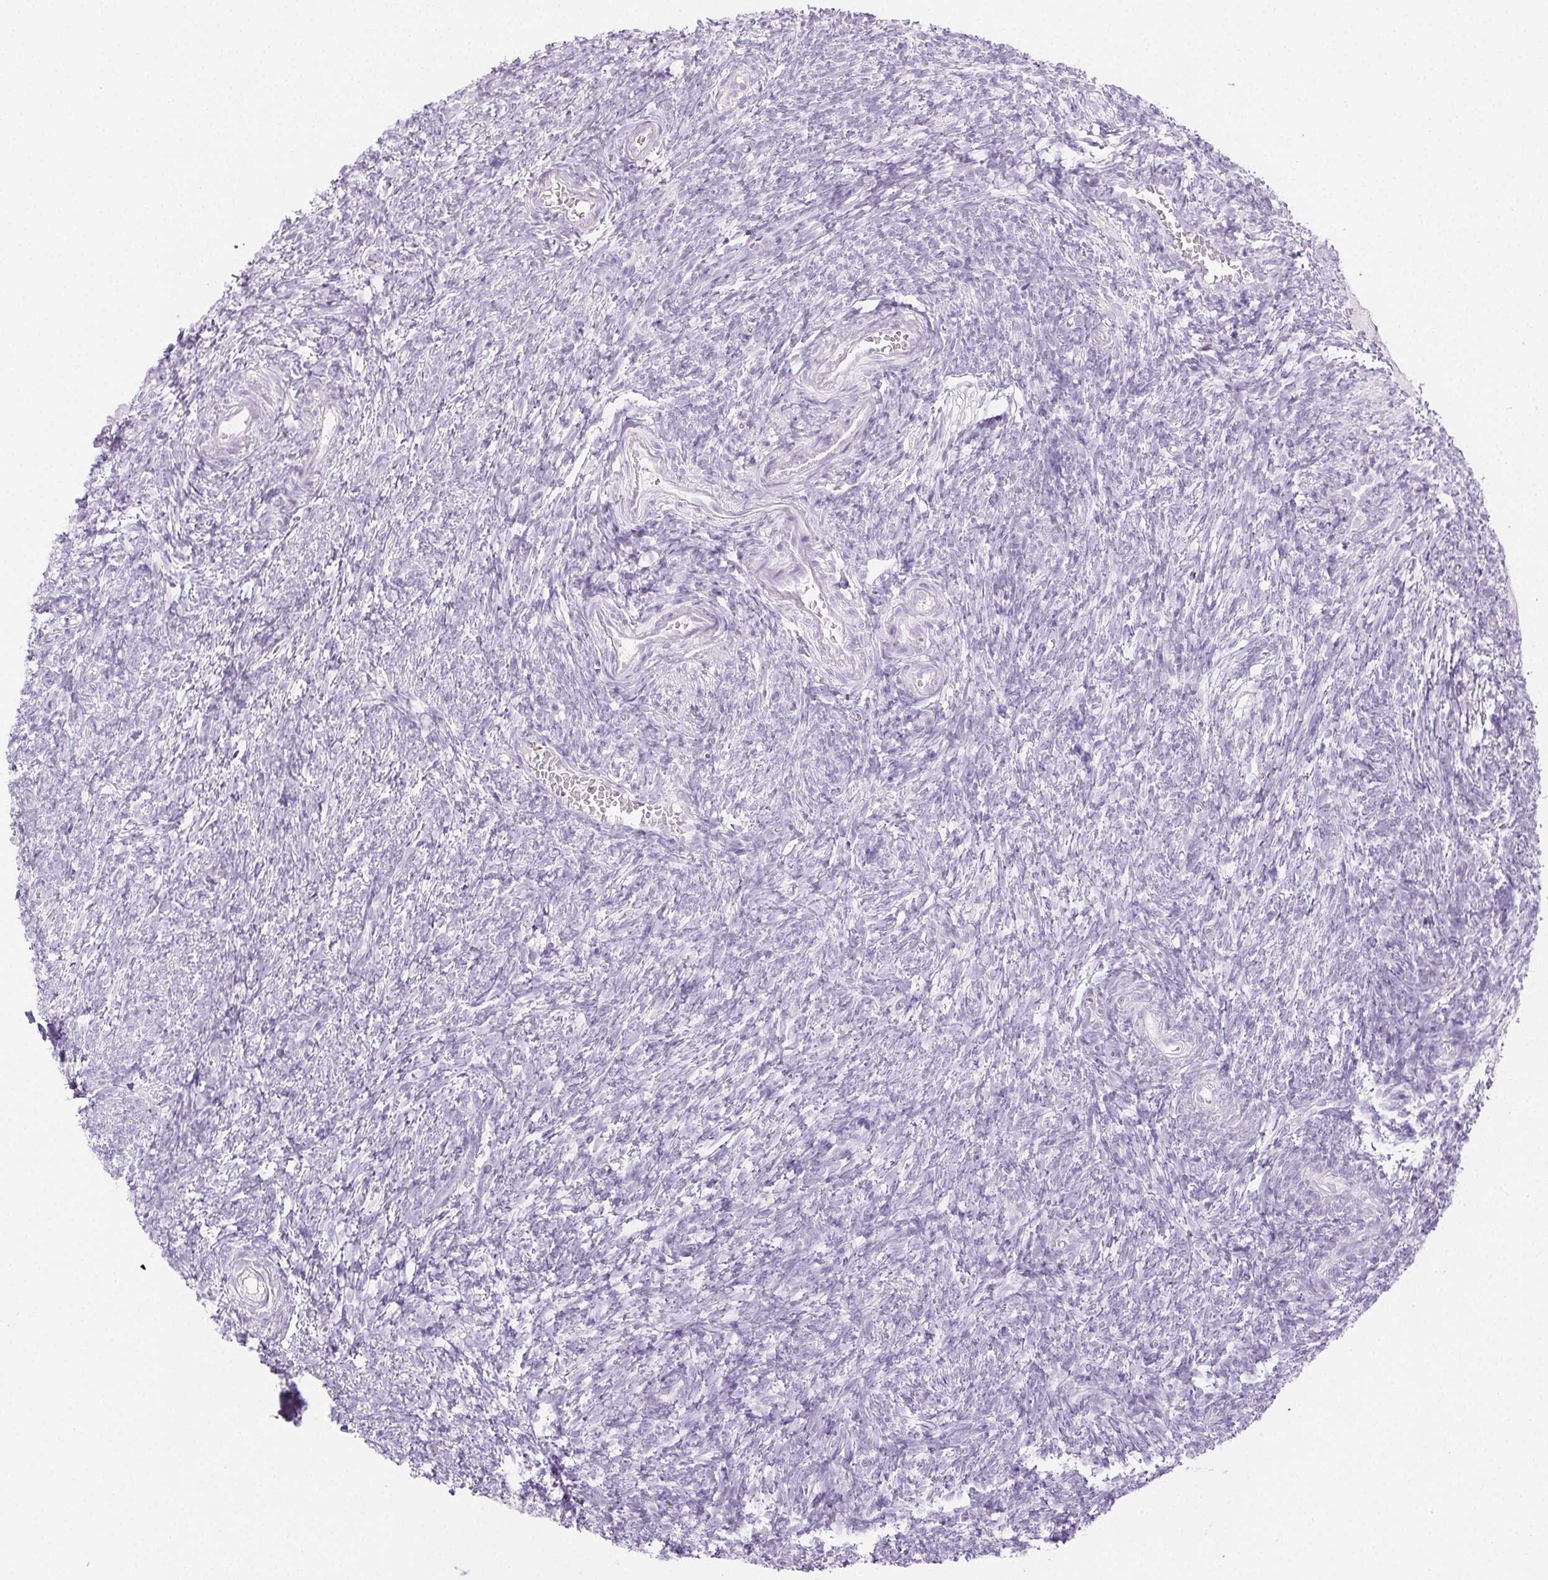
{"staining": {"intensity": "negative", "quantity": "none", "location": "none"}, "tissue": "ovary", "cell_type": "Ovarian stroma cells", "image_type": "normal", "snomed": [{"axis": "morphology", "description": "Normal tissue, NOS"}, {"axis": "topography", "description": "Ovary"}], "caption": "Image shows no protein staining in ovarian stroma cells of benign ovary. (Stains: DAB IHC with hematoxylin counter stain, Microscopy: brightfield microscopy at high magnification).", "gene": "SPRR3", "patient": {"sex": "female", "age": 39}}